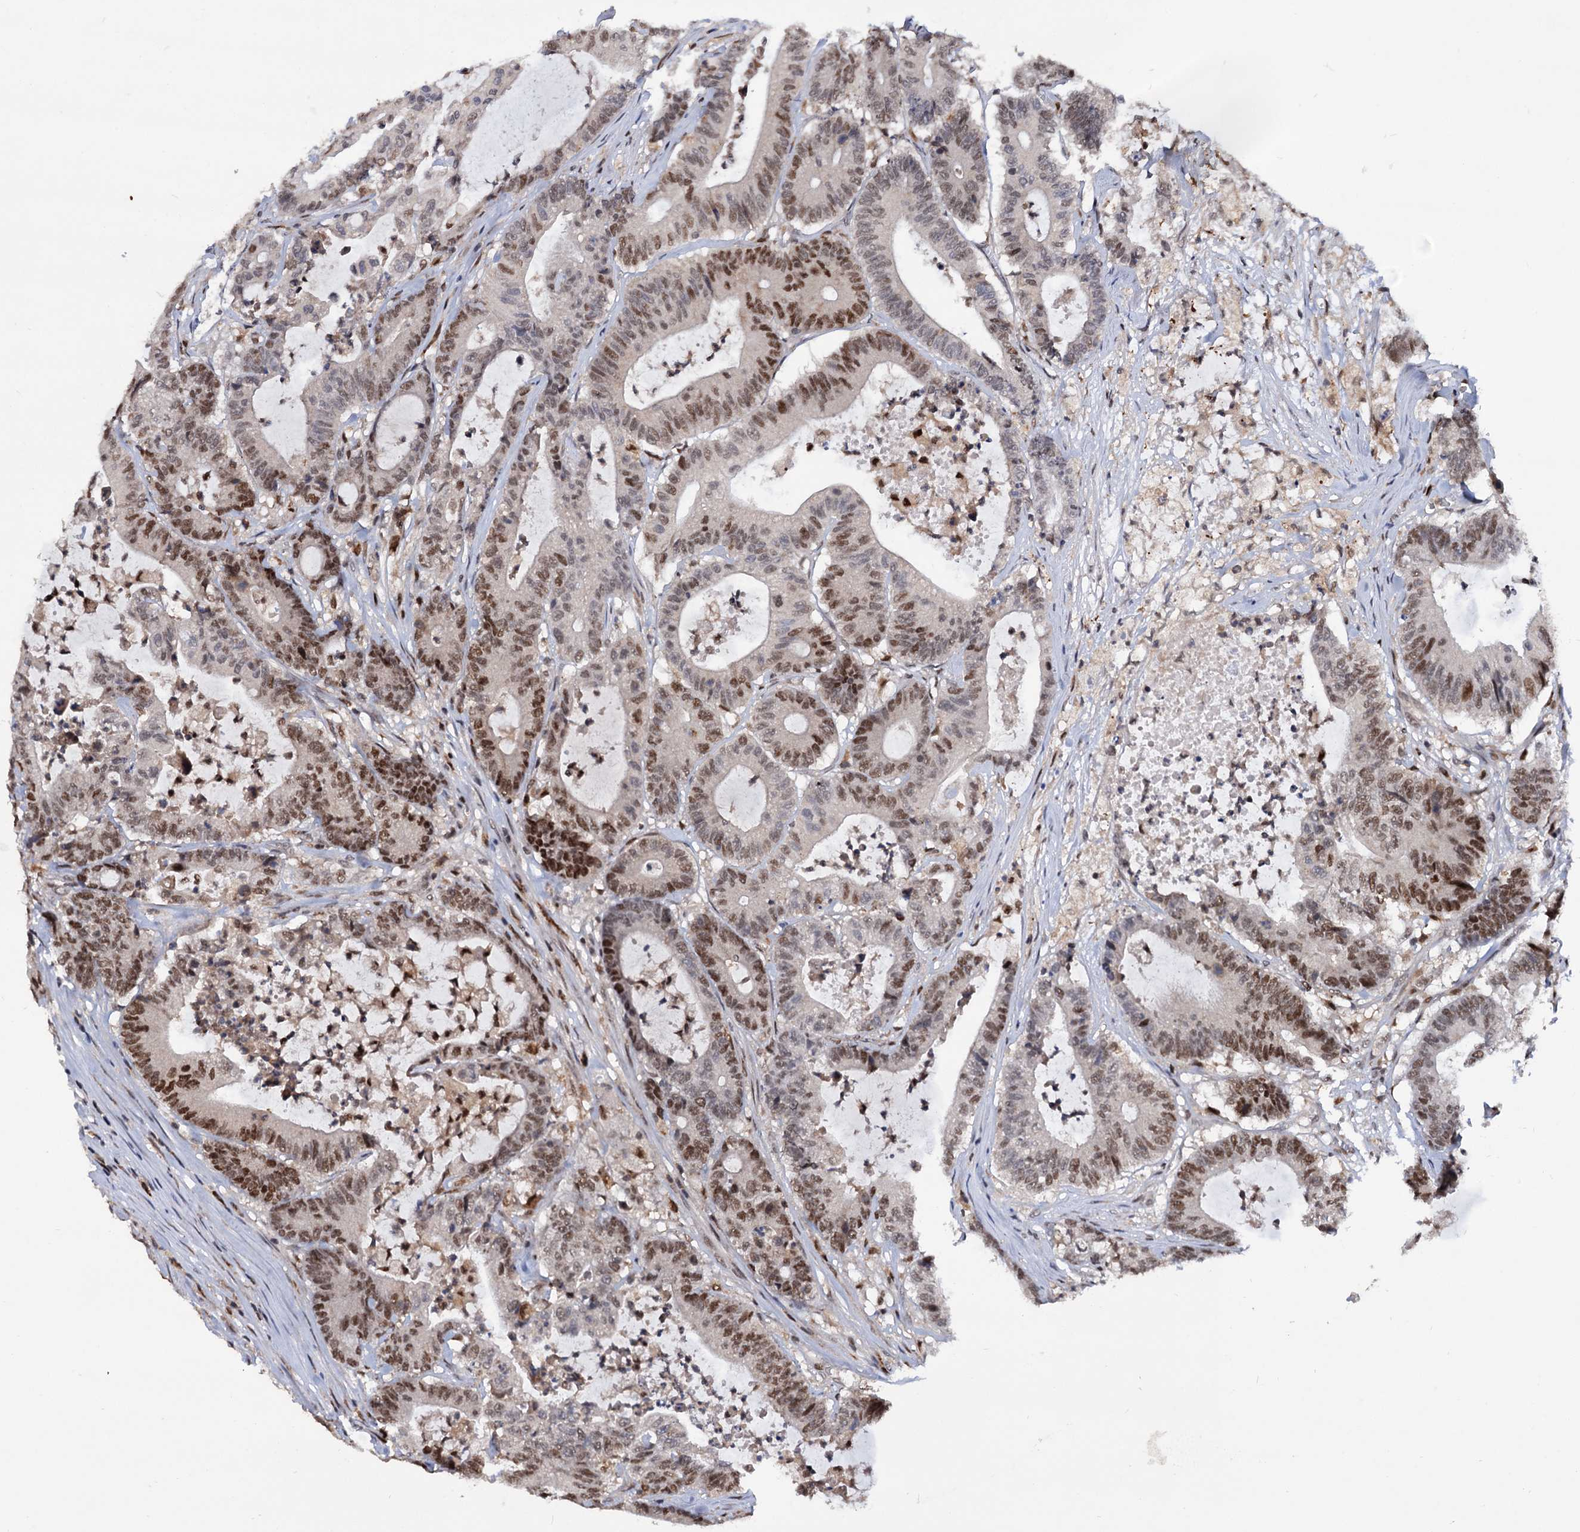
{"staining": {"intensity": "moderate", "quantity": ">75%", "location": "cytoplasmic/membranous,nuclear"}, "tissue": "colorectal cancer", "cell_type": "Tumor cells", "image_type": "cancer", "snomed": [{"axis": "morphology", "description": "Adenocarcinoma, NOS"}, {"axis": "topography", "description": "Colon"}], "caption": "Colorectal cancer tissue reveals moderate cytoplasmic/membranous and nuclear staining in about >75% of tumor cells, visualized by immunohistochemistry.", "gene": "RNASEH2B", "patient": {"sex": "female", "age": 84}}